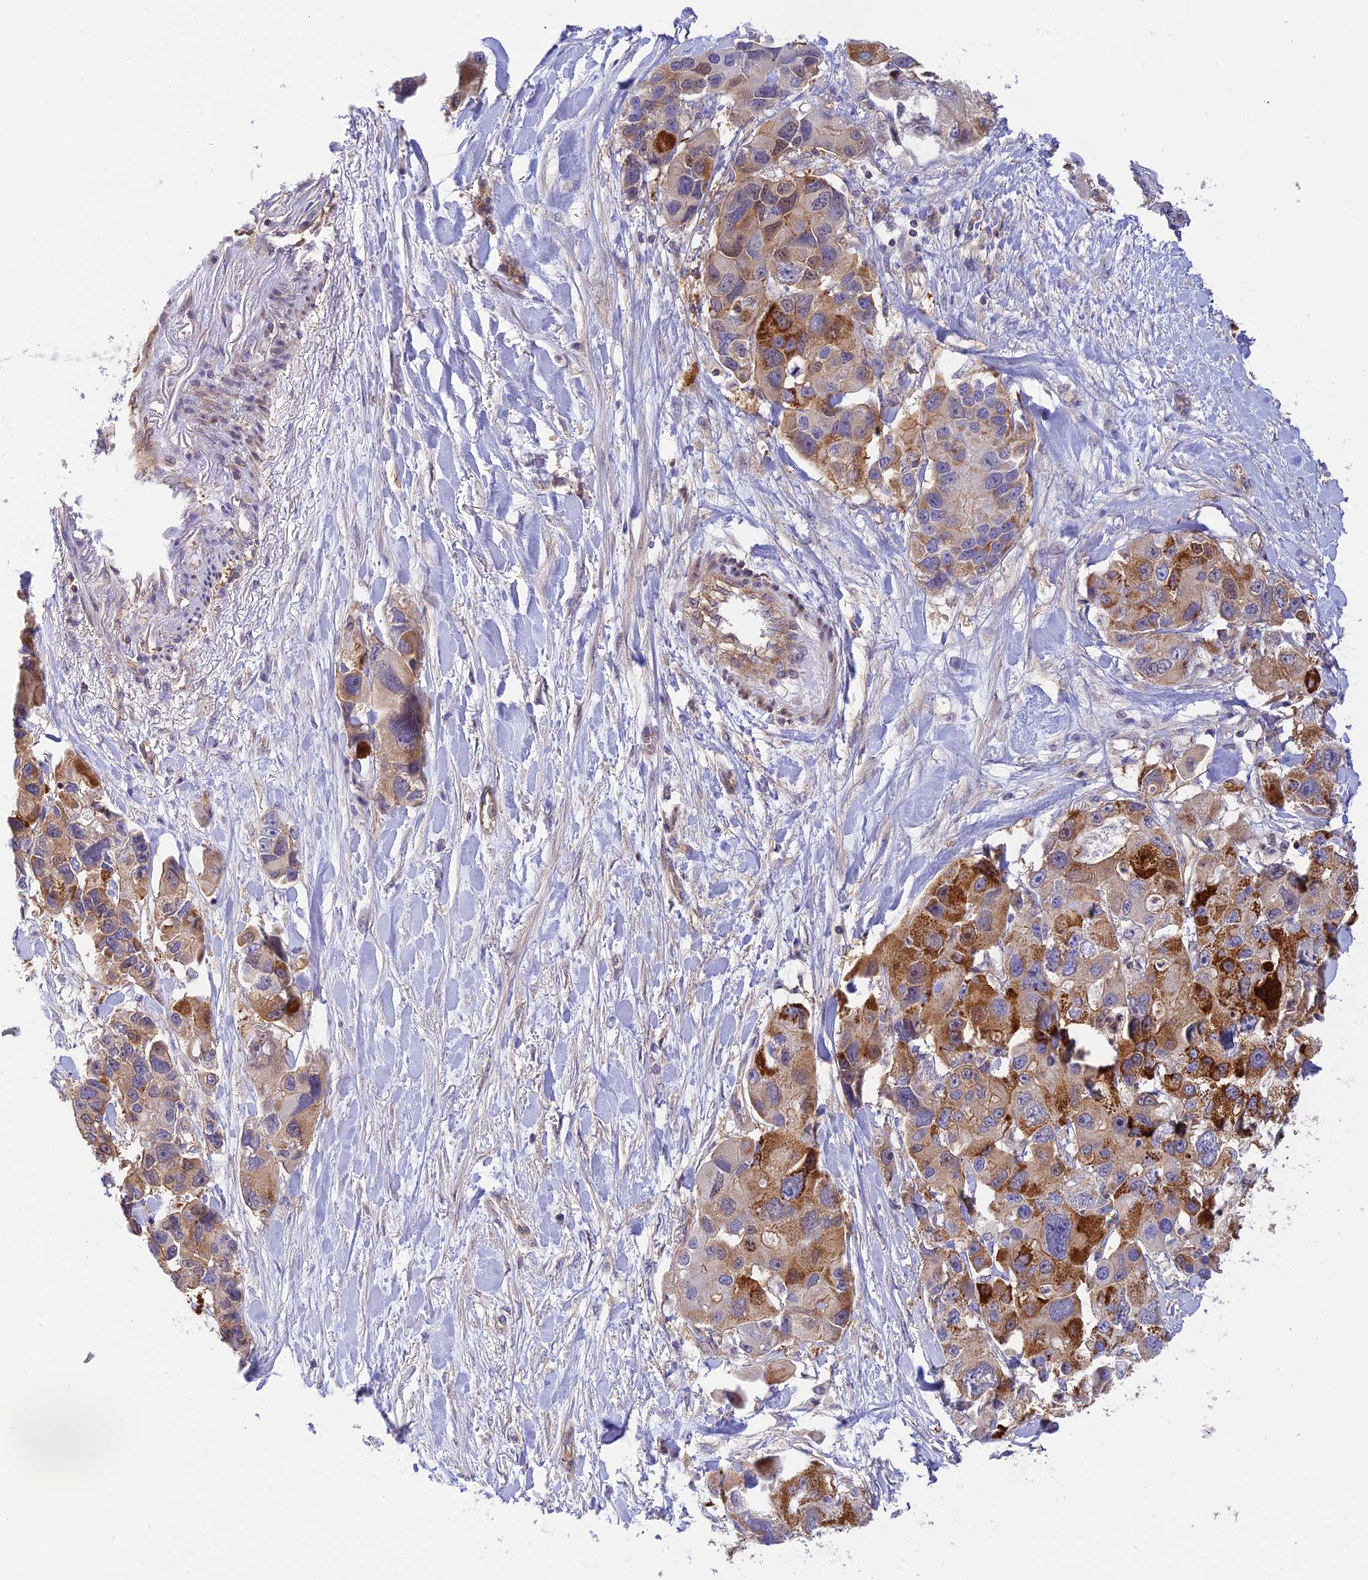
{"staining": {"intensity": "strong", "quantity": "<25%", "location": "cytoplasmic/membranous"}, "tissue": "lung cancer", "cell_type": "Tumor cells", "image_type": "cancer", "snomed": [{"axis": "morphology", "description": "Adenocarcinoma, NOS"}, {"axis": "topography", "description": "Lung"}], "caption": "A high-resolution image shows immunohistochemistry staining of lung adenocarcinoma, which displays strong cytoplasmic/membranous positivity in approximately <25% of tumor cells.", "gene": "PPP1R12C", "patient": {"sex": "female", "age": 54}}